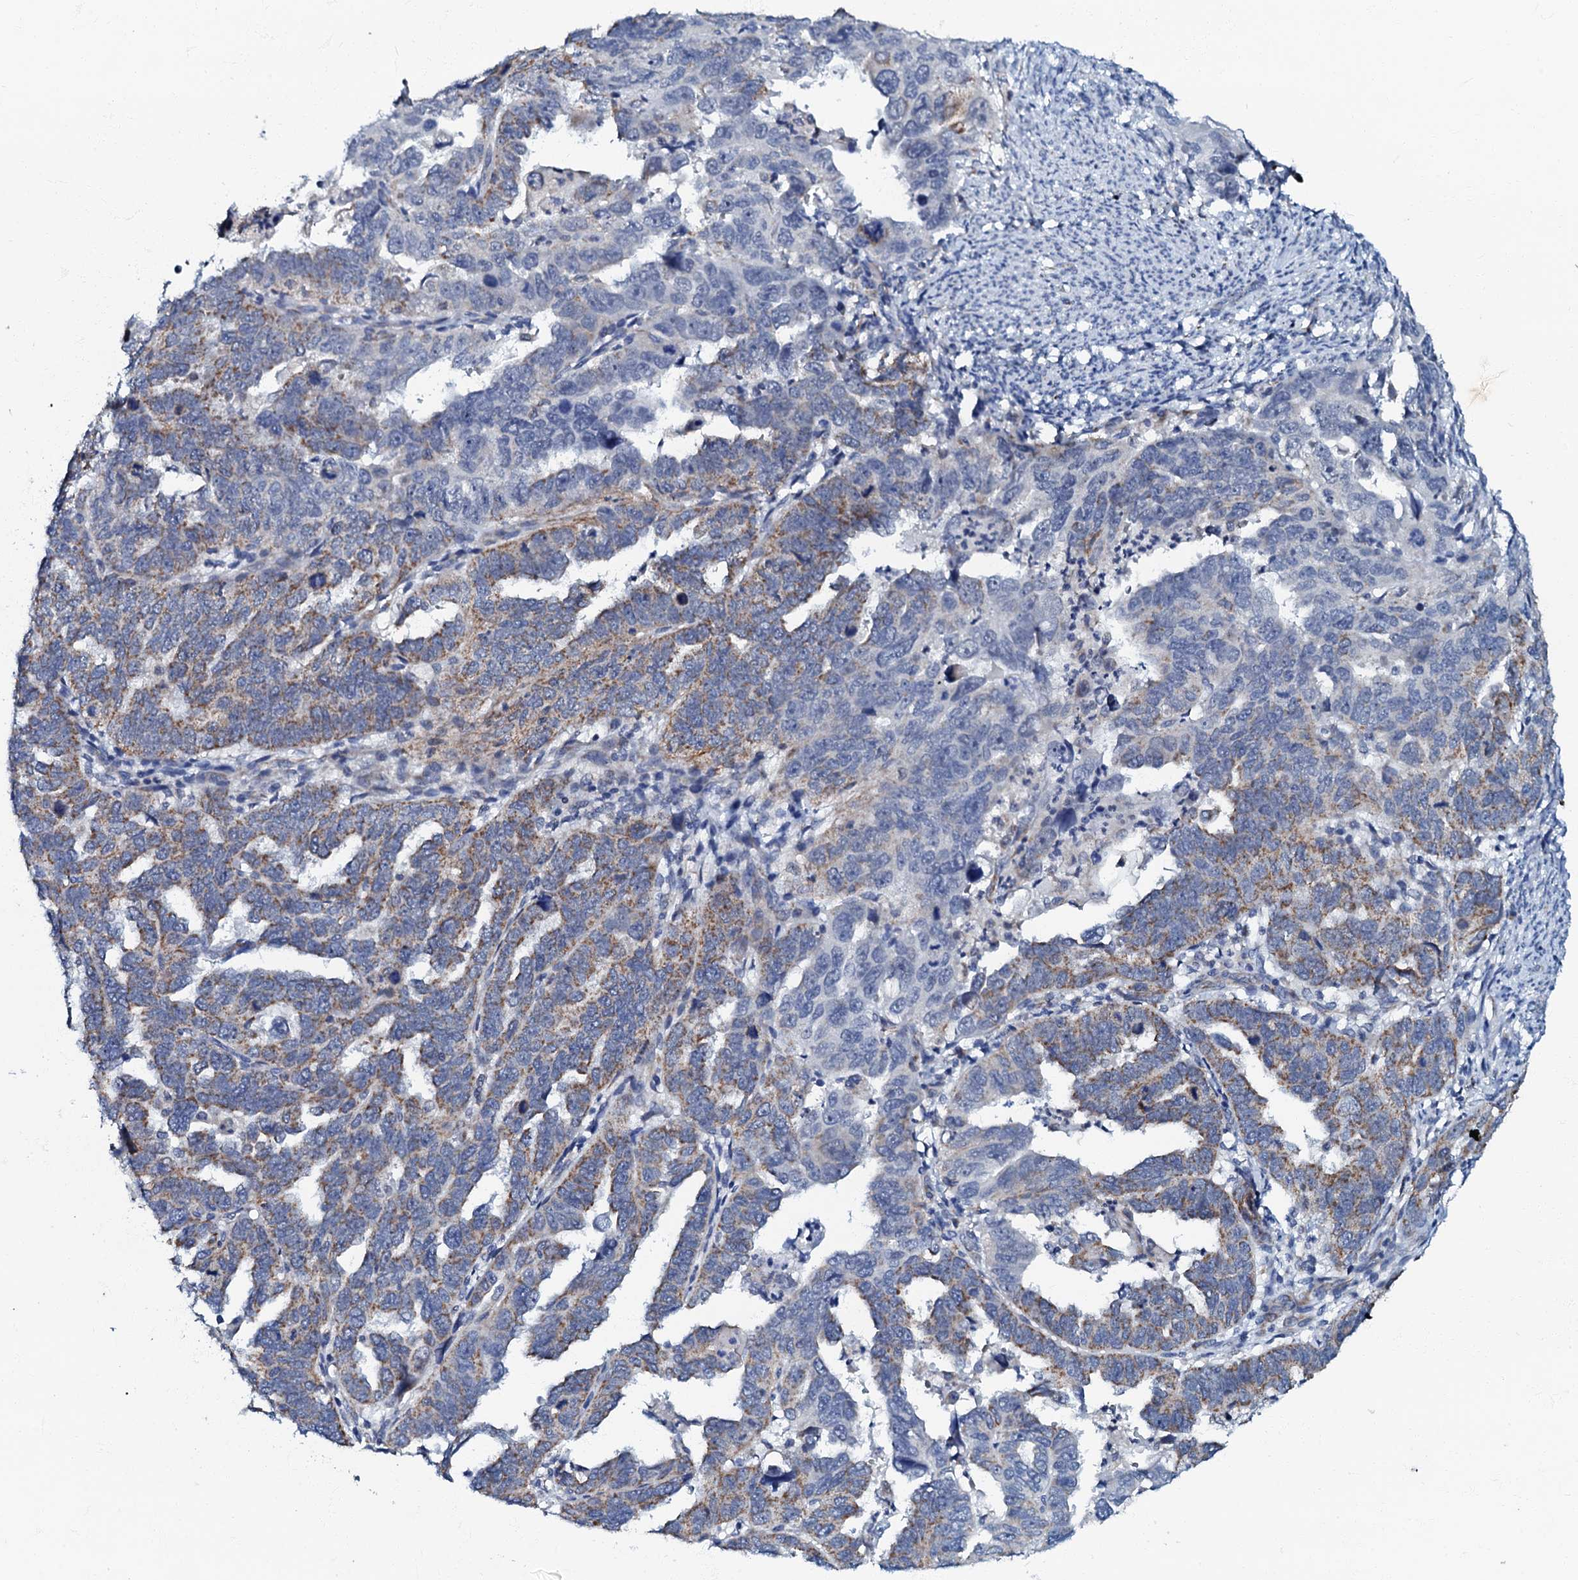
{"staining": {"intensity": "moderate", "quantity": "25%-75%", "location": "cytoplasmic/membranous"}, "tissue": "endometrial cancer", "cell_type": "Tumor cells", "image_type": "cancer", "snomed": [{"axis": "morphology", "description": "Adenocarcinoma, NOS"}, {"axis": "topography", "description": "Endometrium"}], "caption": "There is medium levels of moderate cytoplasmic/membranous expression in tumor cells of endometrial adenocarcinoma, as demonstrated by immunohistochemical staining (brown color).", "gene": "MRPL51", "patient": {"sex": "female", "age": 65}}